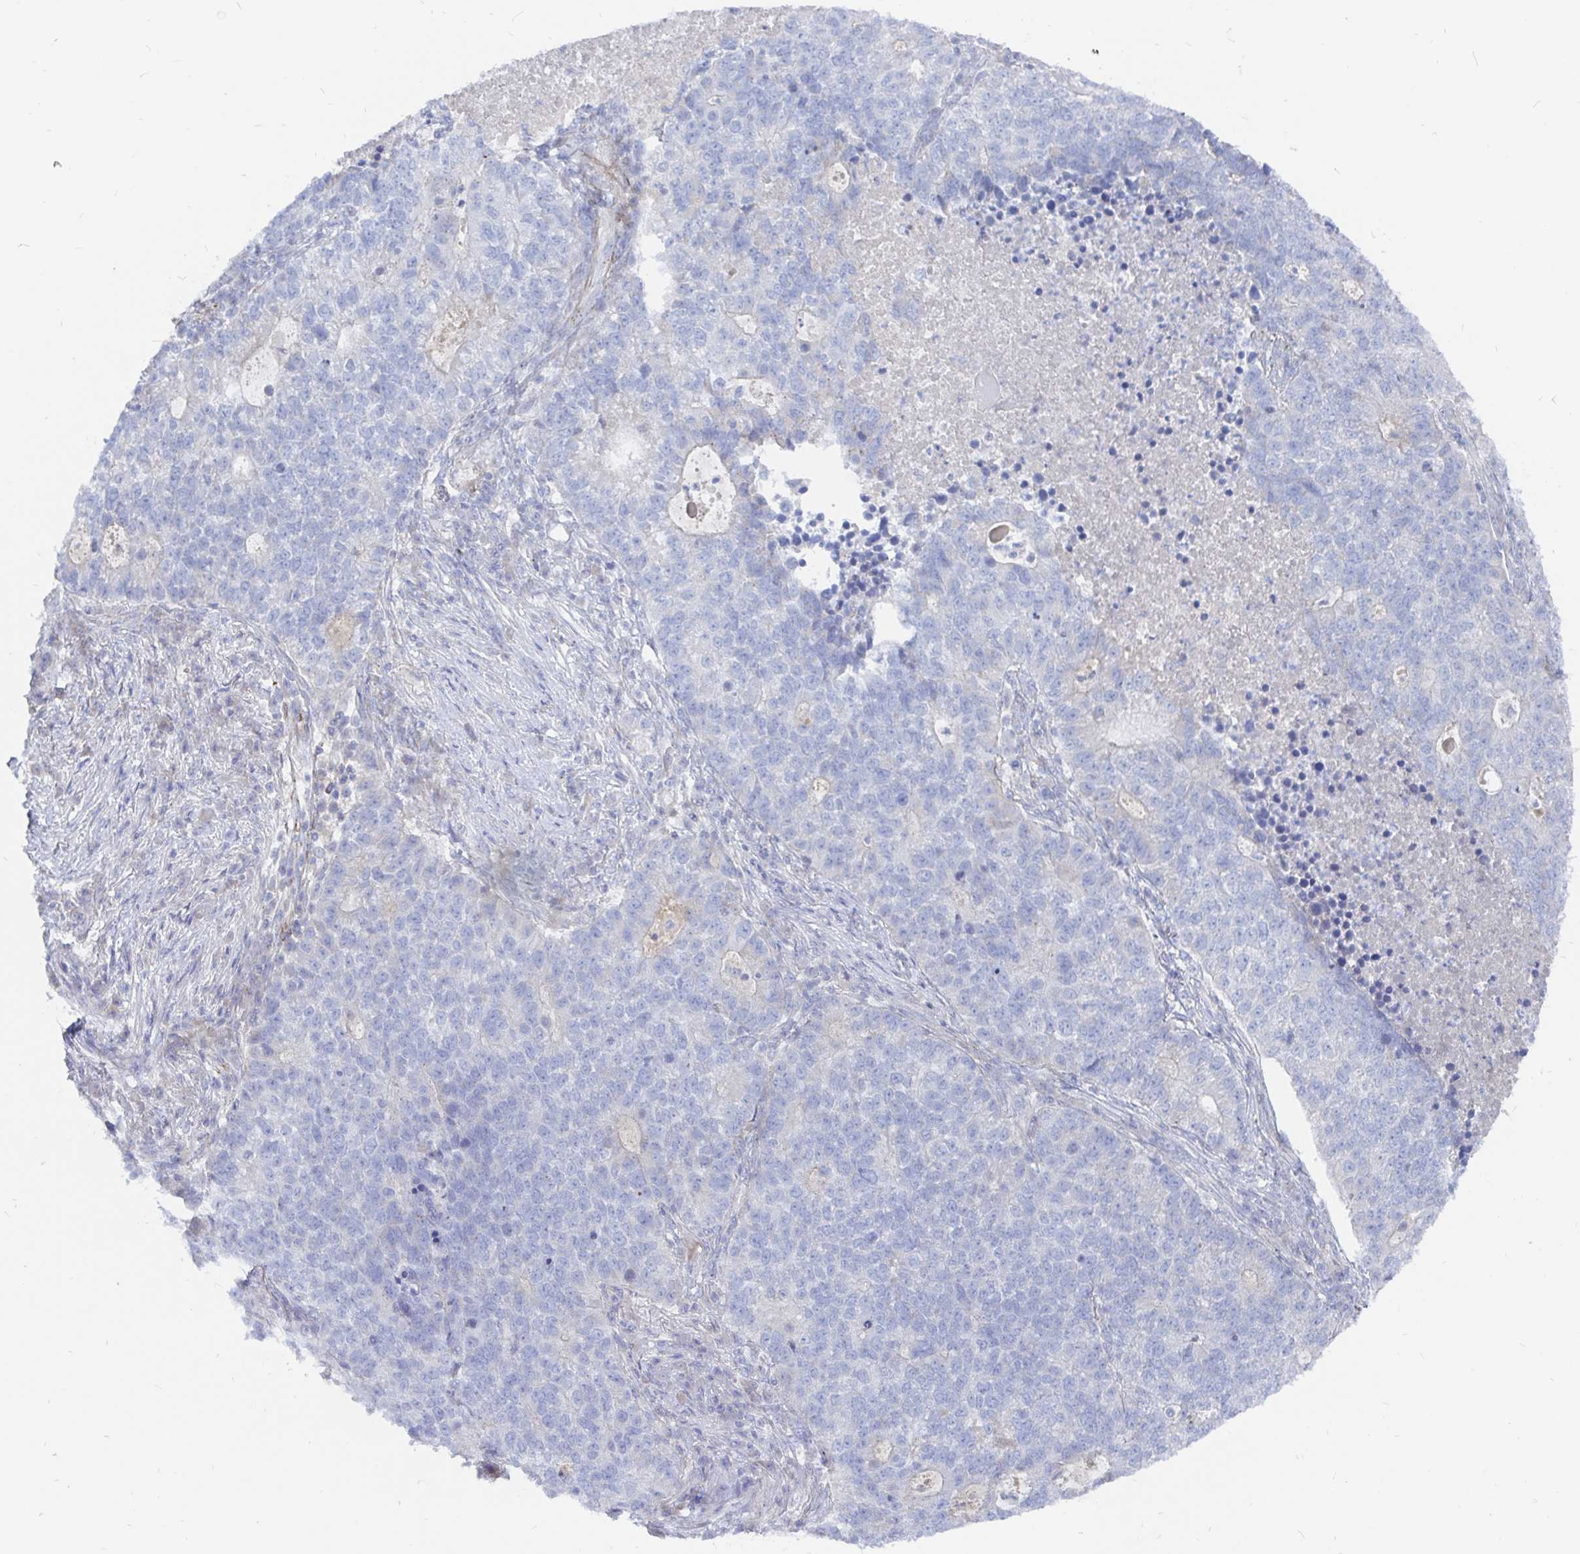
{"staining": {"intensity": "negative", "quantity": "none", "location": "none"}, "tissue": "lung cancer", "cell_type": "Tumor cells", "image_type": "cancer", "snomed": [{"axis": "morphology", "description": "Adenocarcinoma, NOS"}, {"axis": "topography", "description": "Lung"}], "caption": "This is an IHC histopathology image of adenocarcinoma (lung). There is no expression in tumor cells.", "gene": "COX16", "patient": {"sex": "male", "age": 57}}